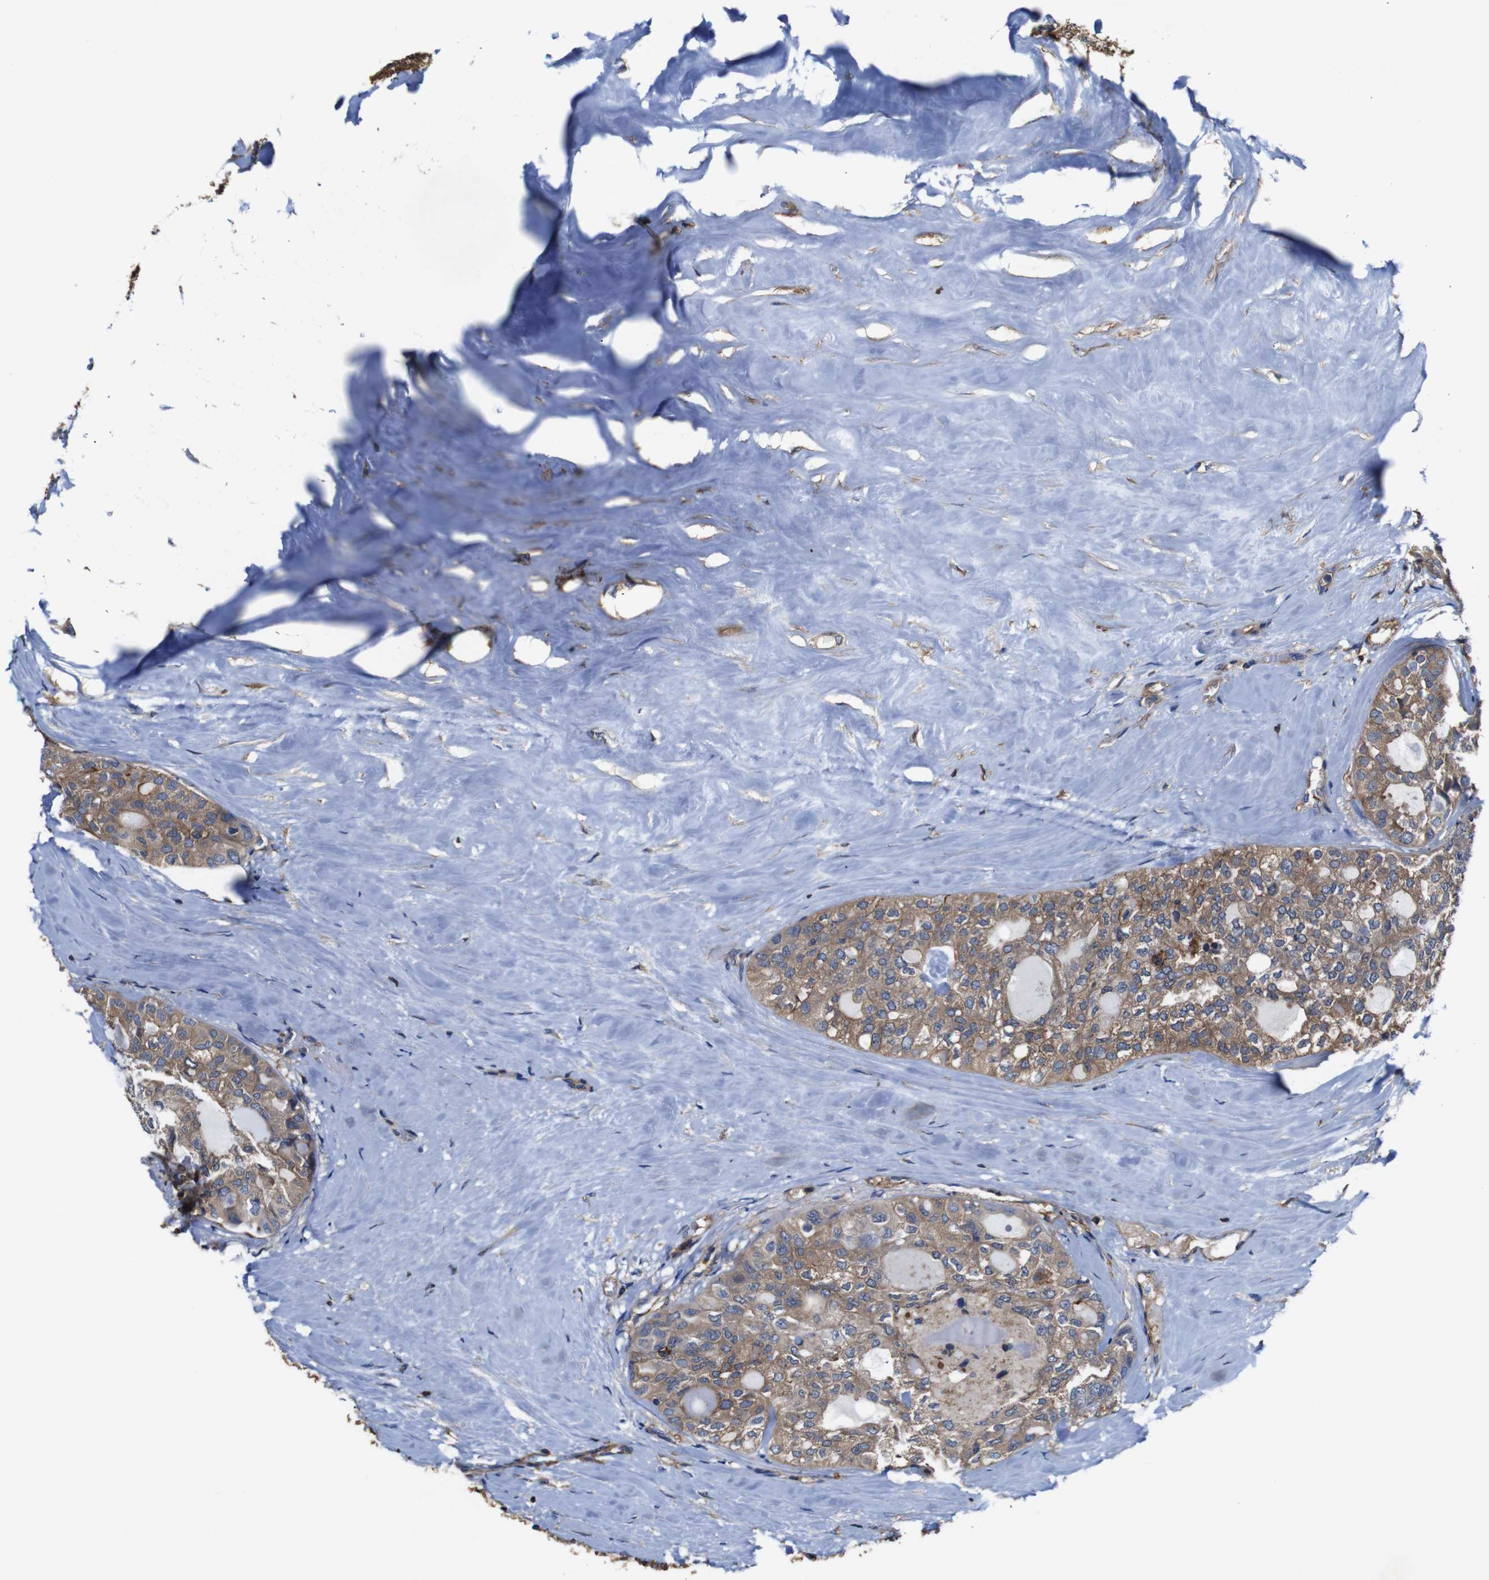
{"staining": {"intensity": "moderate", "quantity": ">75%", "location": "cytoplasmic/membranous"}, "tissue": "thyroid cancer", "cell_type": "Tumor cells", "image_type": "cancer", "snomed": [{"axis": "morphology", "description": "Follicular adenoma carcinoma, NOS"}, {"axis": "topography", "description": "Thyroid gland"}], "caption": "The immunohistochemical stain labels moderate cytoplasmic/membranous expression in tumor cells of thyroid cancer tissue.", "gene": "PI4KA", "patient": {"sex": "male", "age": 75}}